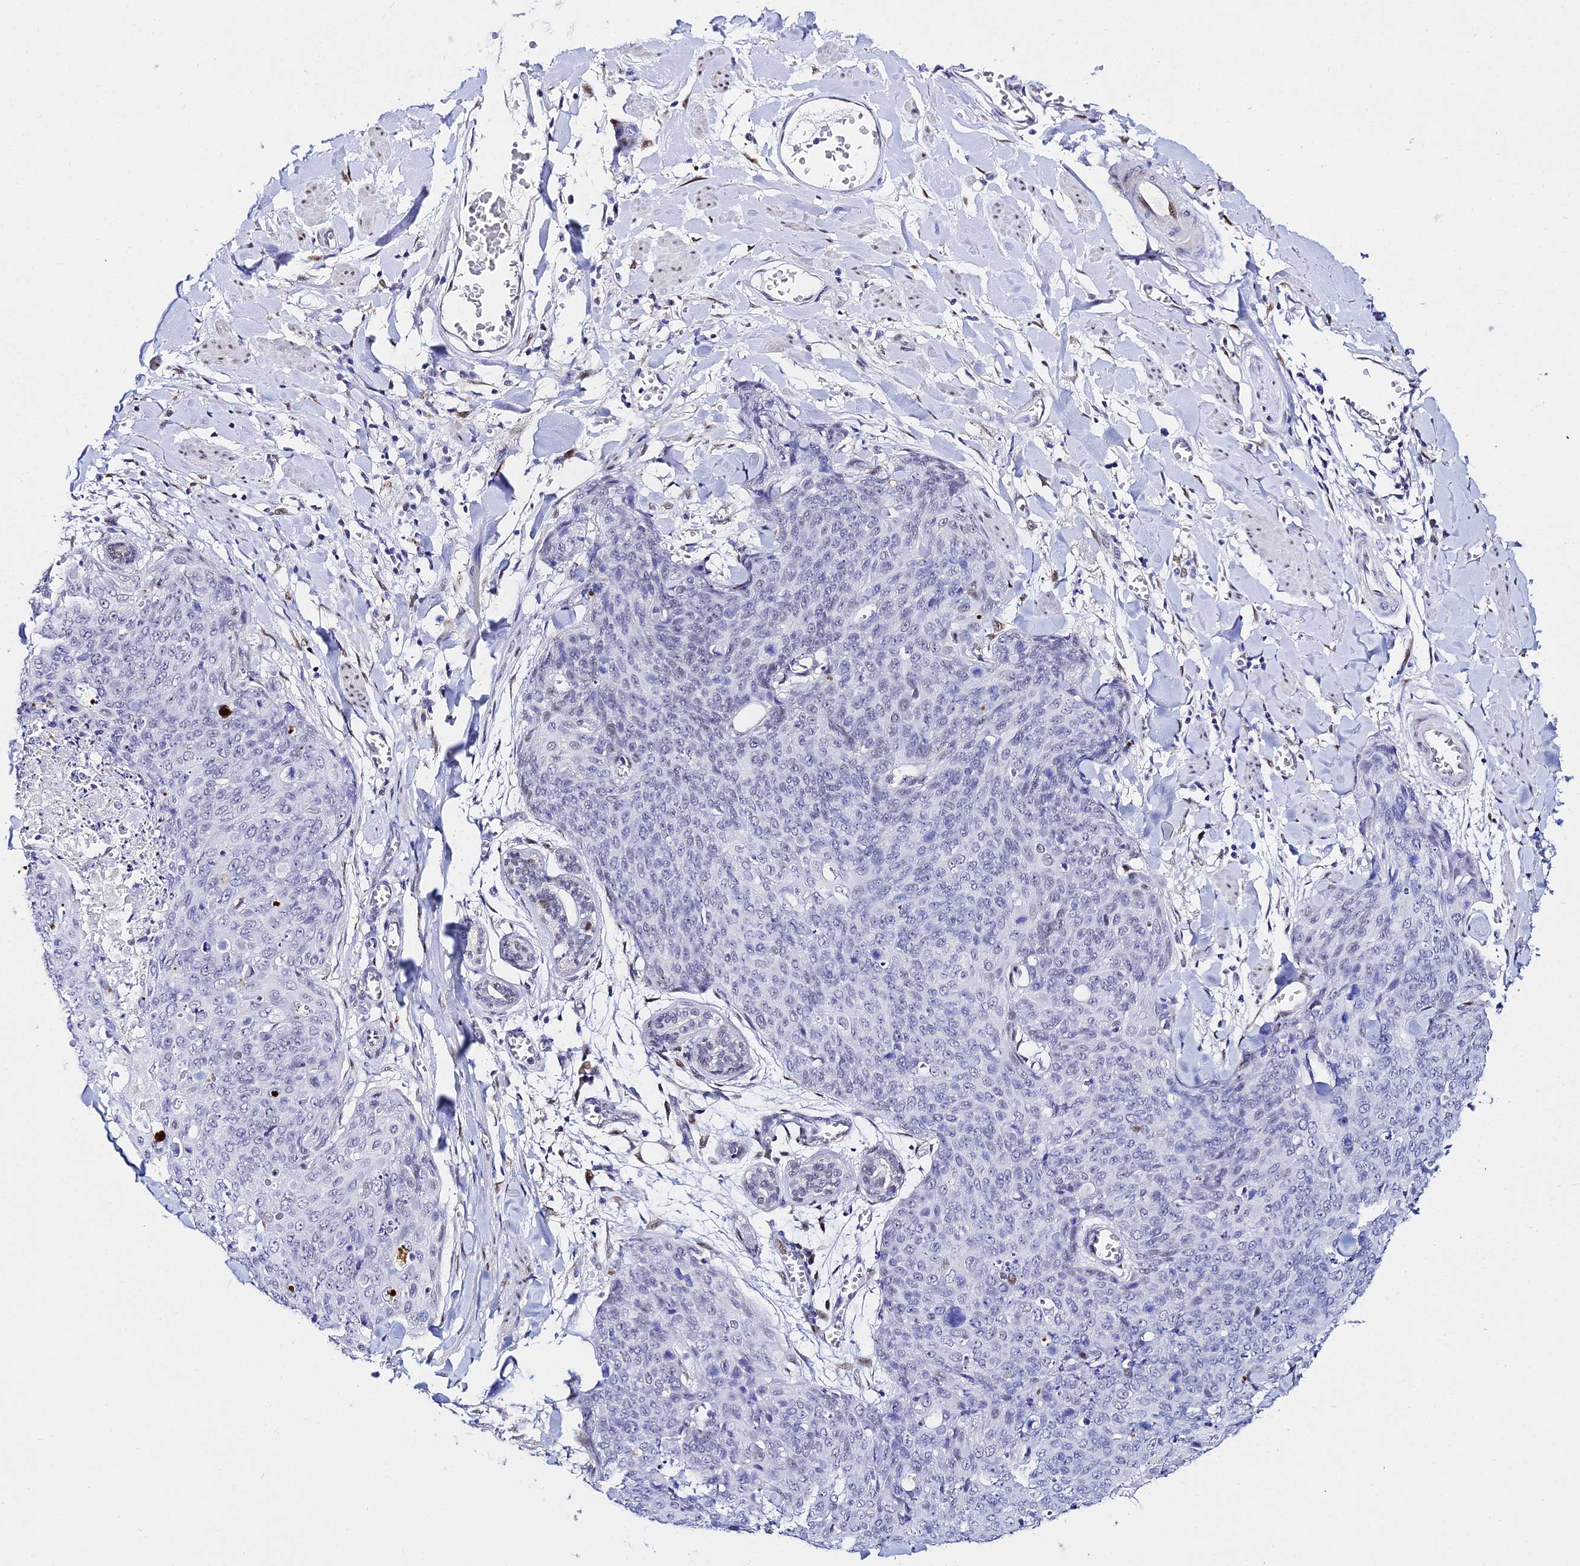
{"staining": {"intensity": "negative", "quantity": "none", "location": "none"}, "tissue": "skin cancer", "cell_type": "Tumor cells", "image_type": "cancer", "snomed": [{"axis": "morphology", "description": "Squamous cell carcinoma, NOS"}, {"axis": "topography", "description": "Skin"}, {"axis": "topography", "description": "Vulva"}], "caption": "Histopathology image shows no protein positivity in tumor cells of skin squamous cell carcinoma tissue.", "gene": "POFUT2", "patient": {"sex": "female", "age": 85}}